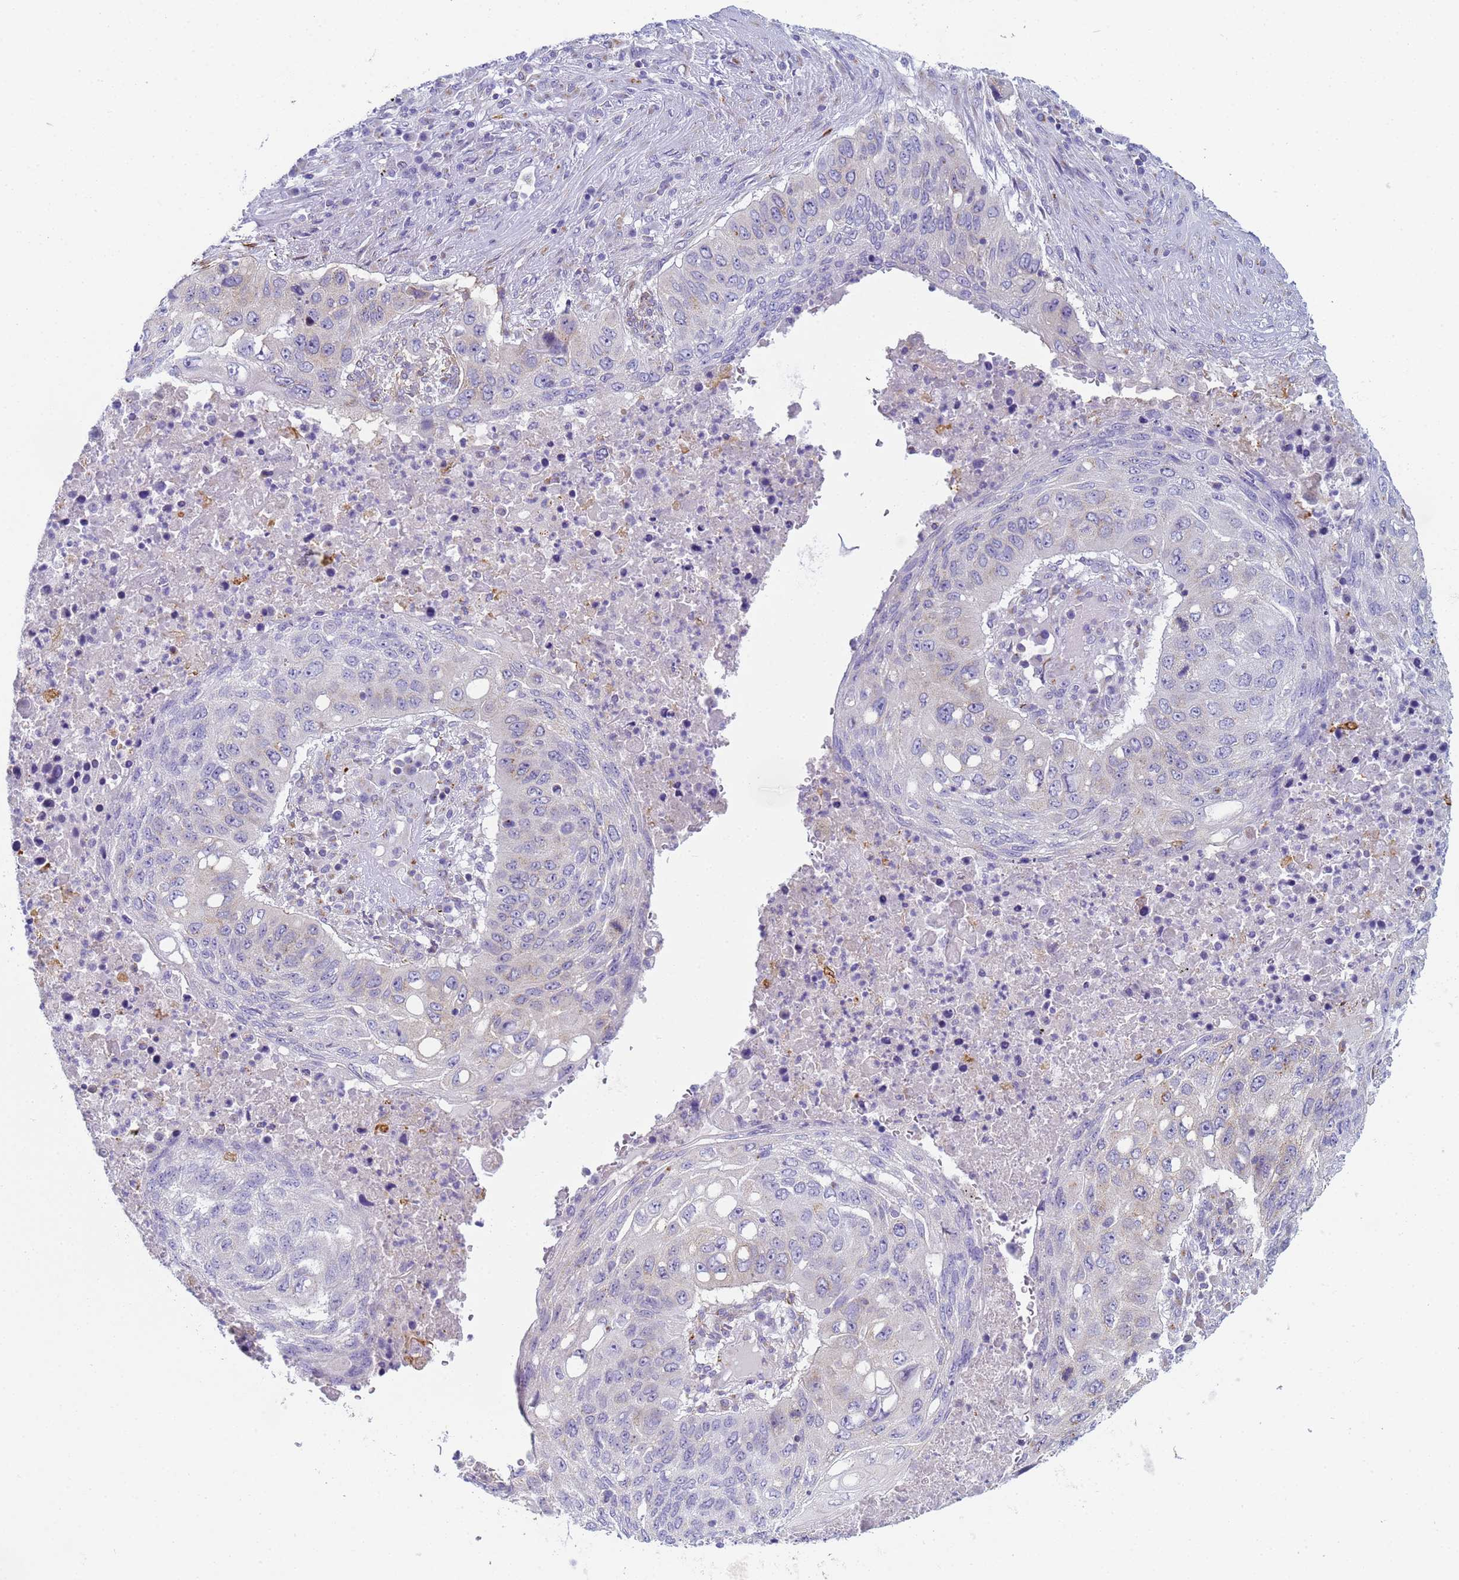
{"staining": {"intensity": "negative", "quantity": "none", "location": "none"}, "tissue": "lung cancer", "cell_type": "Tumor cells", "image_type": "cancer", "snomed": [{"axis": "morphology", "description": "Squamous cell carcinoma, NOS"}, {"axis": "topography", "description": "Lung"}], "caption": "The histopathology image shows no staining of tumor cells in lung squamous cell carcinoma. (DAB (3,3'-diaminobenzidine) immunohistochemistry visualized using brightfield microscopy, high magnification).", "gene": "CR1", "patient": {"sex": "female", "age": 63}}